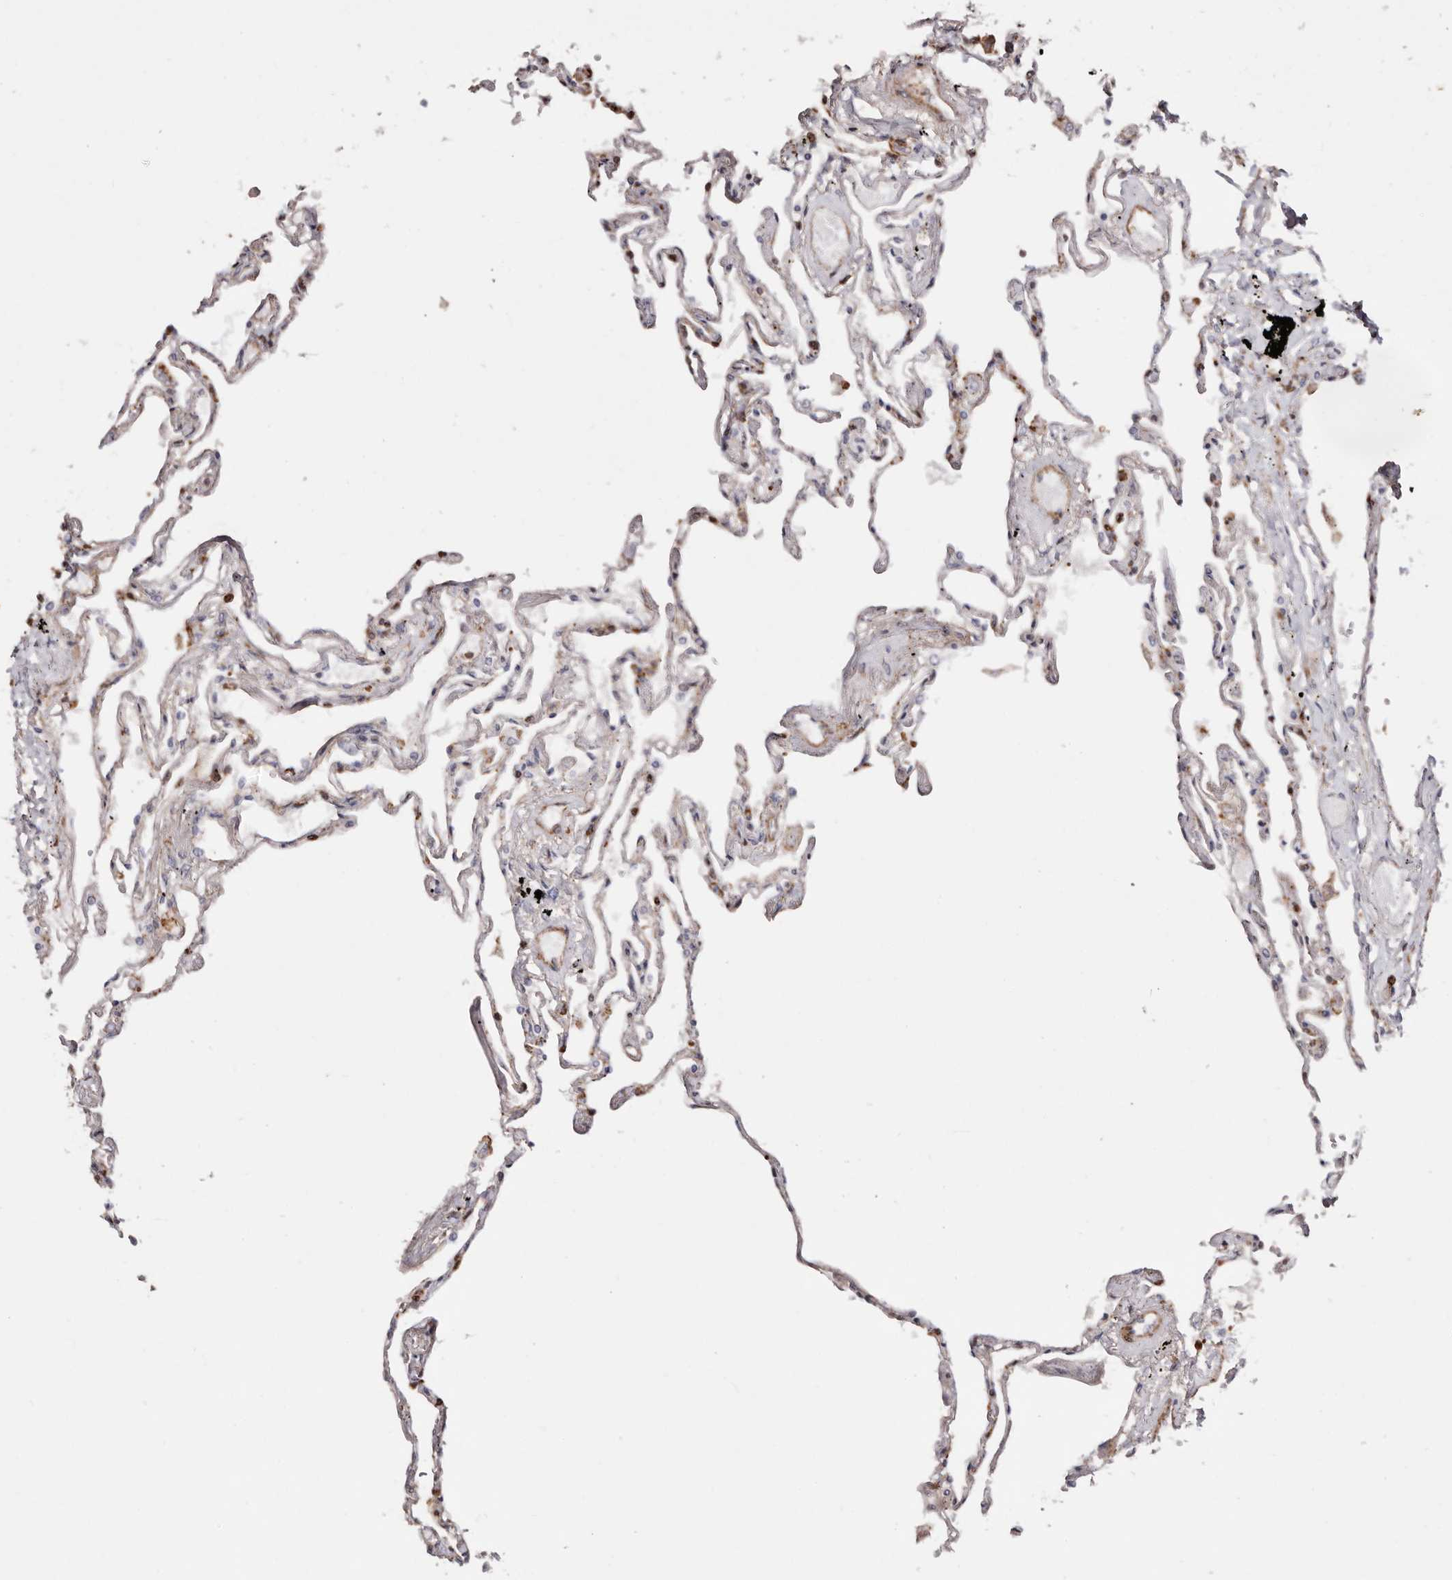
{"staining": {"intensity": "moderate", "quantity": "25%-75%", "location": "cytoplasmic/membranous"}, "tissue": "lung", "cell_type": "Alveolar cells", "image_type": "normal", "snomed": [{"axis": "morphology", "description": "Normal tissue, NOS"}, {"axis": "topography", "description": "Lung"}], "caption": "Lung stained for a protein displays moderate cytoplasmic/membranous positivity in alveolar cells.", "gene": "PTPN22", "patient": {"sex": "female", "age": 67}}